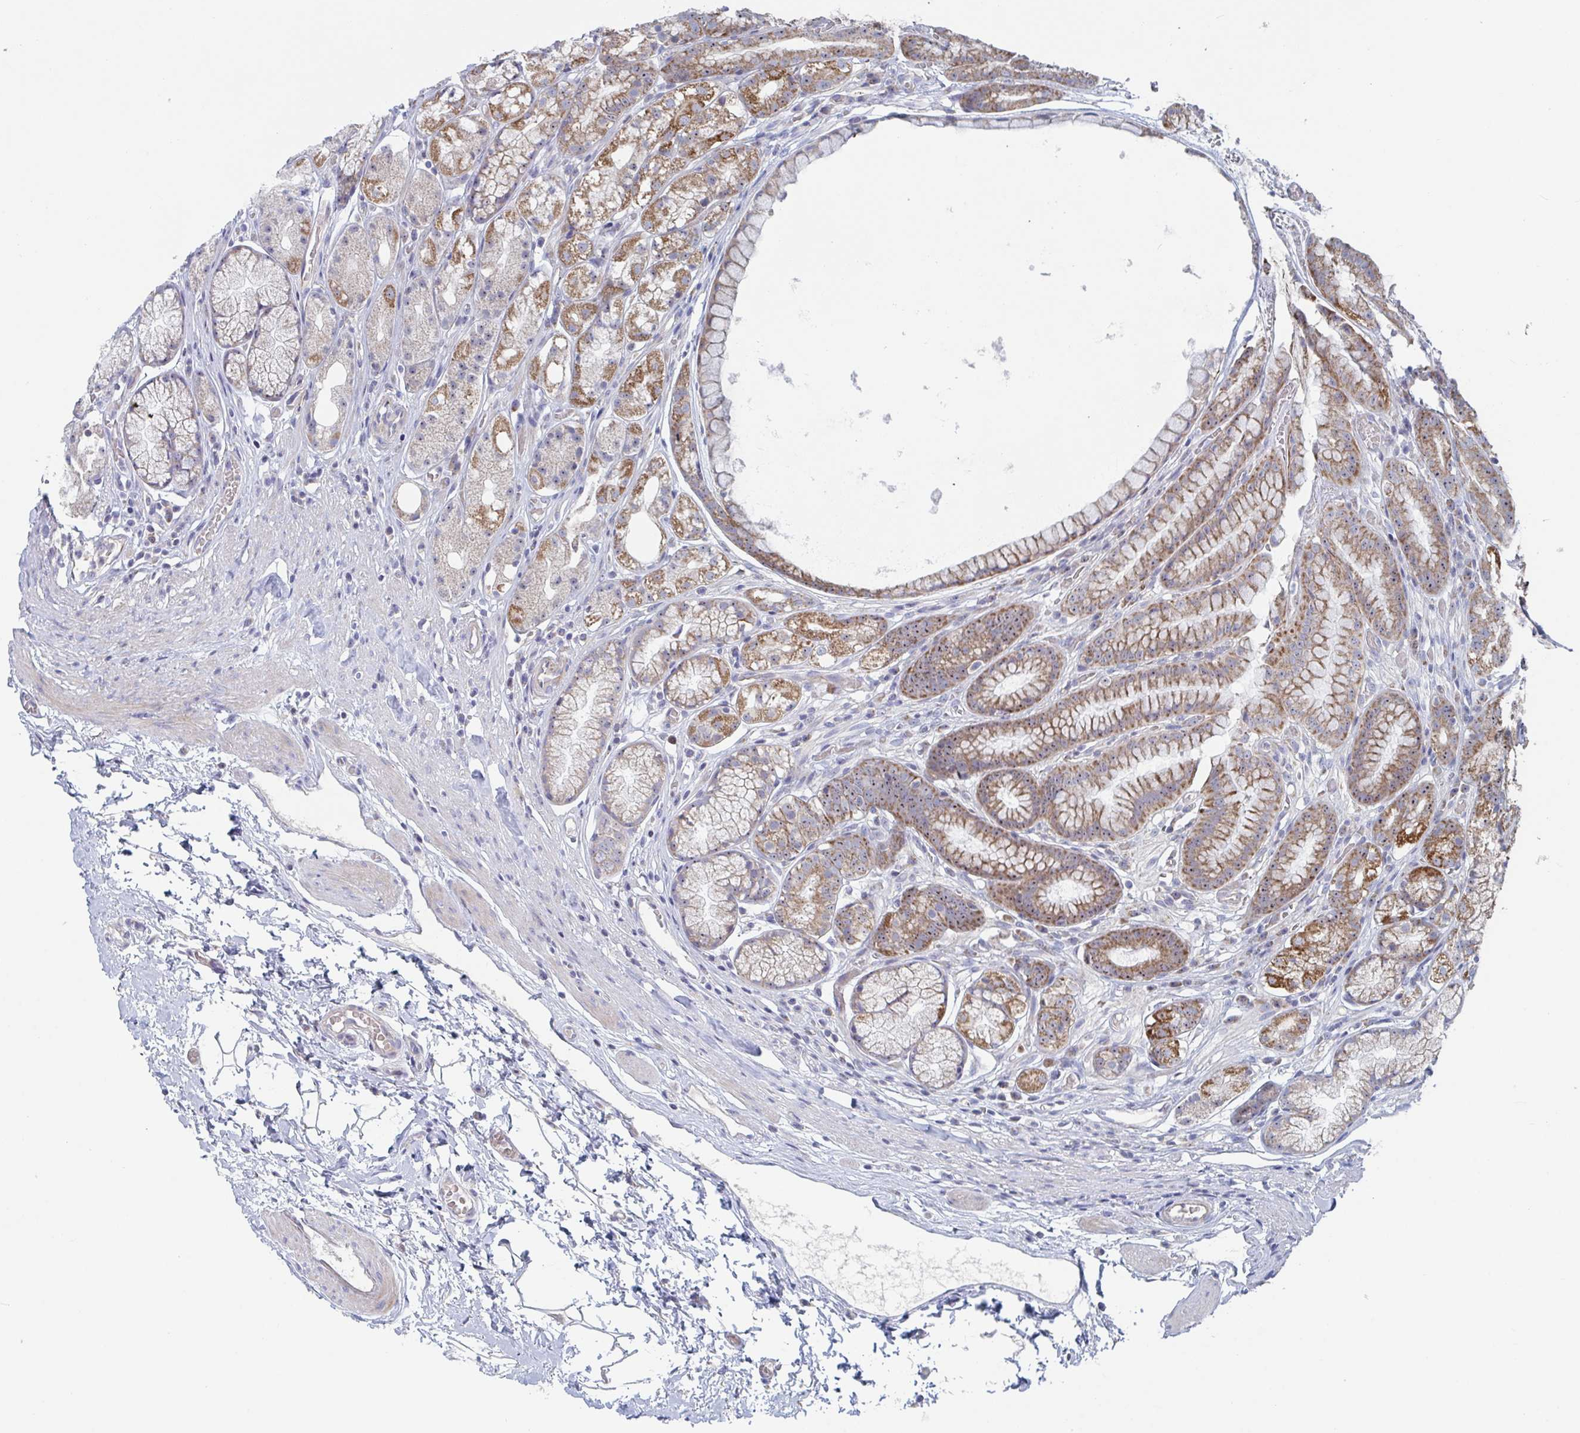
{"staining": {"intensity": "moderate", "quantity": "25%-75%", "location": "cytoplasmic/membranous,nuclear"}, "tissue": "stomach", "cell_type": "Glandular cells", "image_type": "normal", "snomed": [{"axis": "morphology", "description": "Normal tissue, NOS"}, {"axis": "topography", "description": "Smooth muscle"}, {"axis": "topography", "description": "Stomach"}], "caption": "Normal stomach was stained to show a protein in brown. There is medium levels of moderate cytoplasmic/membranous,nuclear positivity in about 25%-75% of glandular cells. (DAB IHC with brightfield microscopy, high magnification).", "gene": "MRPL53", "patient": {"sex": "male", "age": 70}}